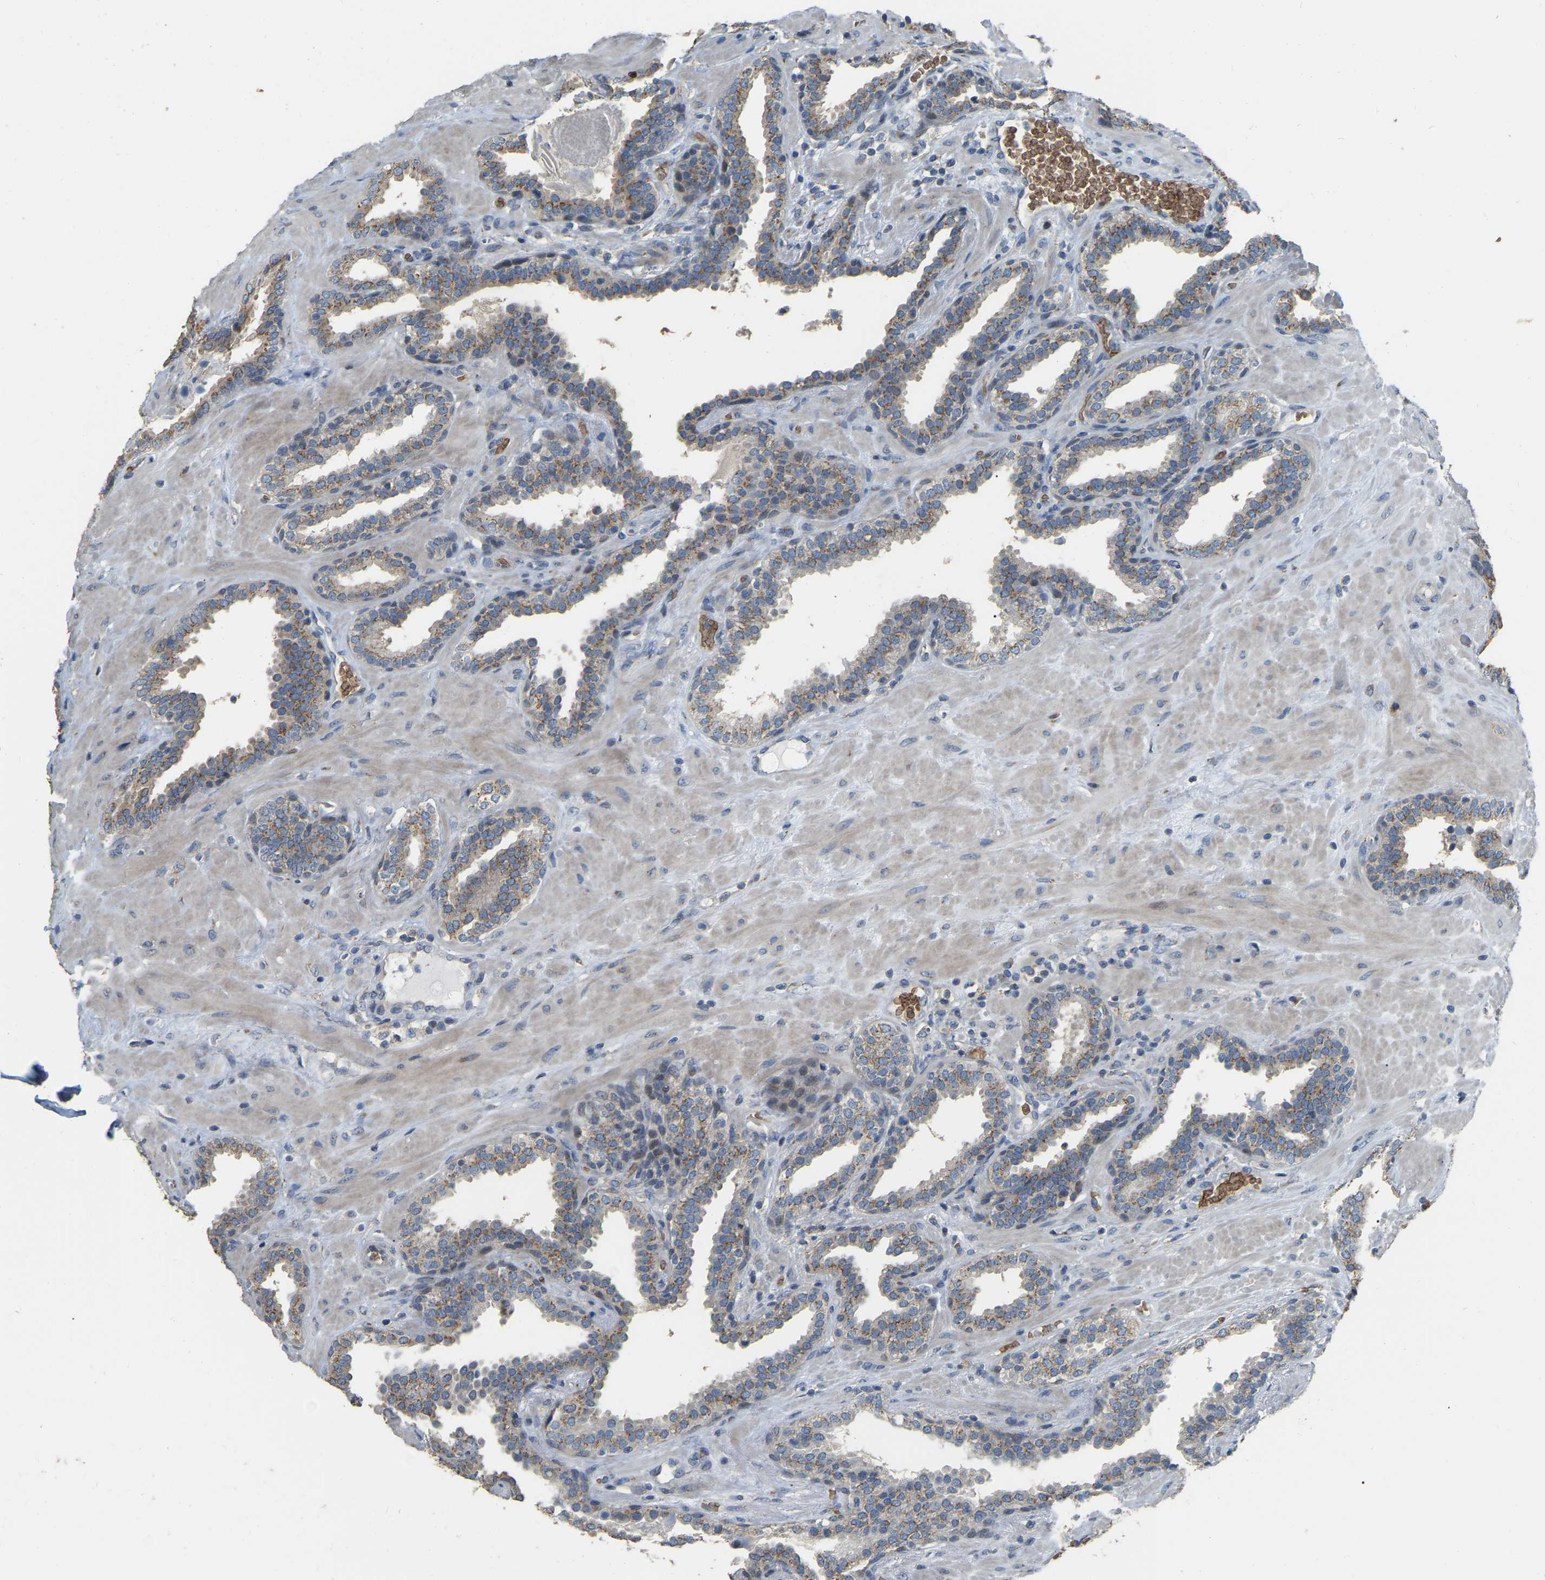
{"staining": {"intensity": "moderate", "quantity": ">75%", "location": "cytoplasmic/membranous"}, "tissue": "prostate", "cell_type": "Glandular cells", "image_type": "normal", "snomed": [{"axis": "morphology", "description": "Normal tissue, NOS"}, {"axis": "topography", "description": "Prostate"}], "caption": "Benign prostate was stained to show a protein in brown. There is medium levels of moderate cytoplasmic/membranous expression in about >75% of glandular cells.", "gene": "CFAP298", "patient": {"sex": "male", "age": 51}}